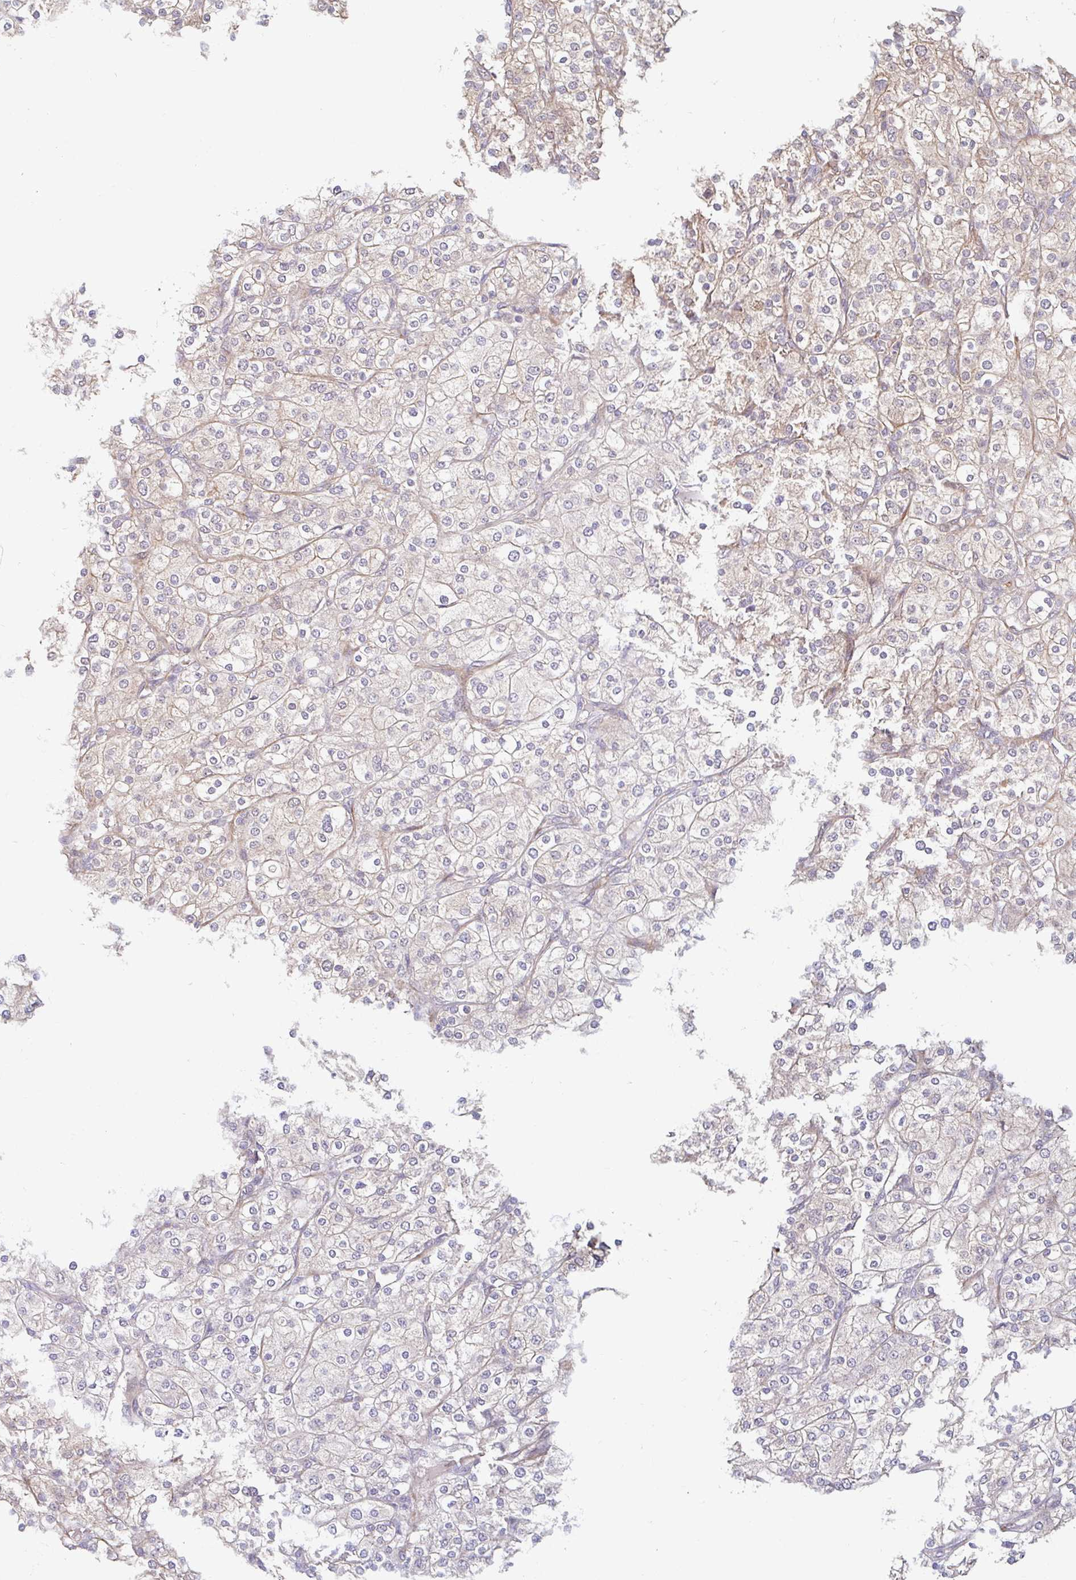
{"staining": {"intensity": "negative", "quantity": "none", "location": "none"}, "tissue": "renal cancer", "cell_type": "Tumor cells", "image_type": "cancer", "snomed": [{"axis": "morphology", "description": "Adenocarcinoma, NOS"}, {"axis": "topography", "description": "Kidney"}], "caption": "Immunohistochemistry (IHC) micrograph of human renal cancer (adenocarcinoma) stained for a protein (brown), which shows no expression in tumor cells.", "gene": "STYXL1", "patient": {"sex": "male", "age": 80}}